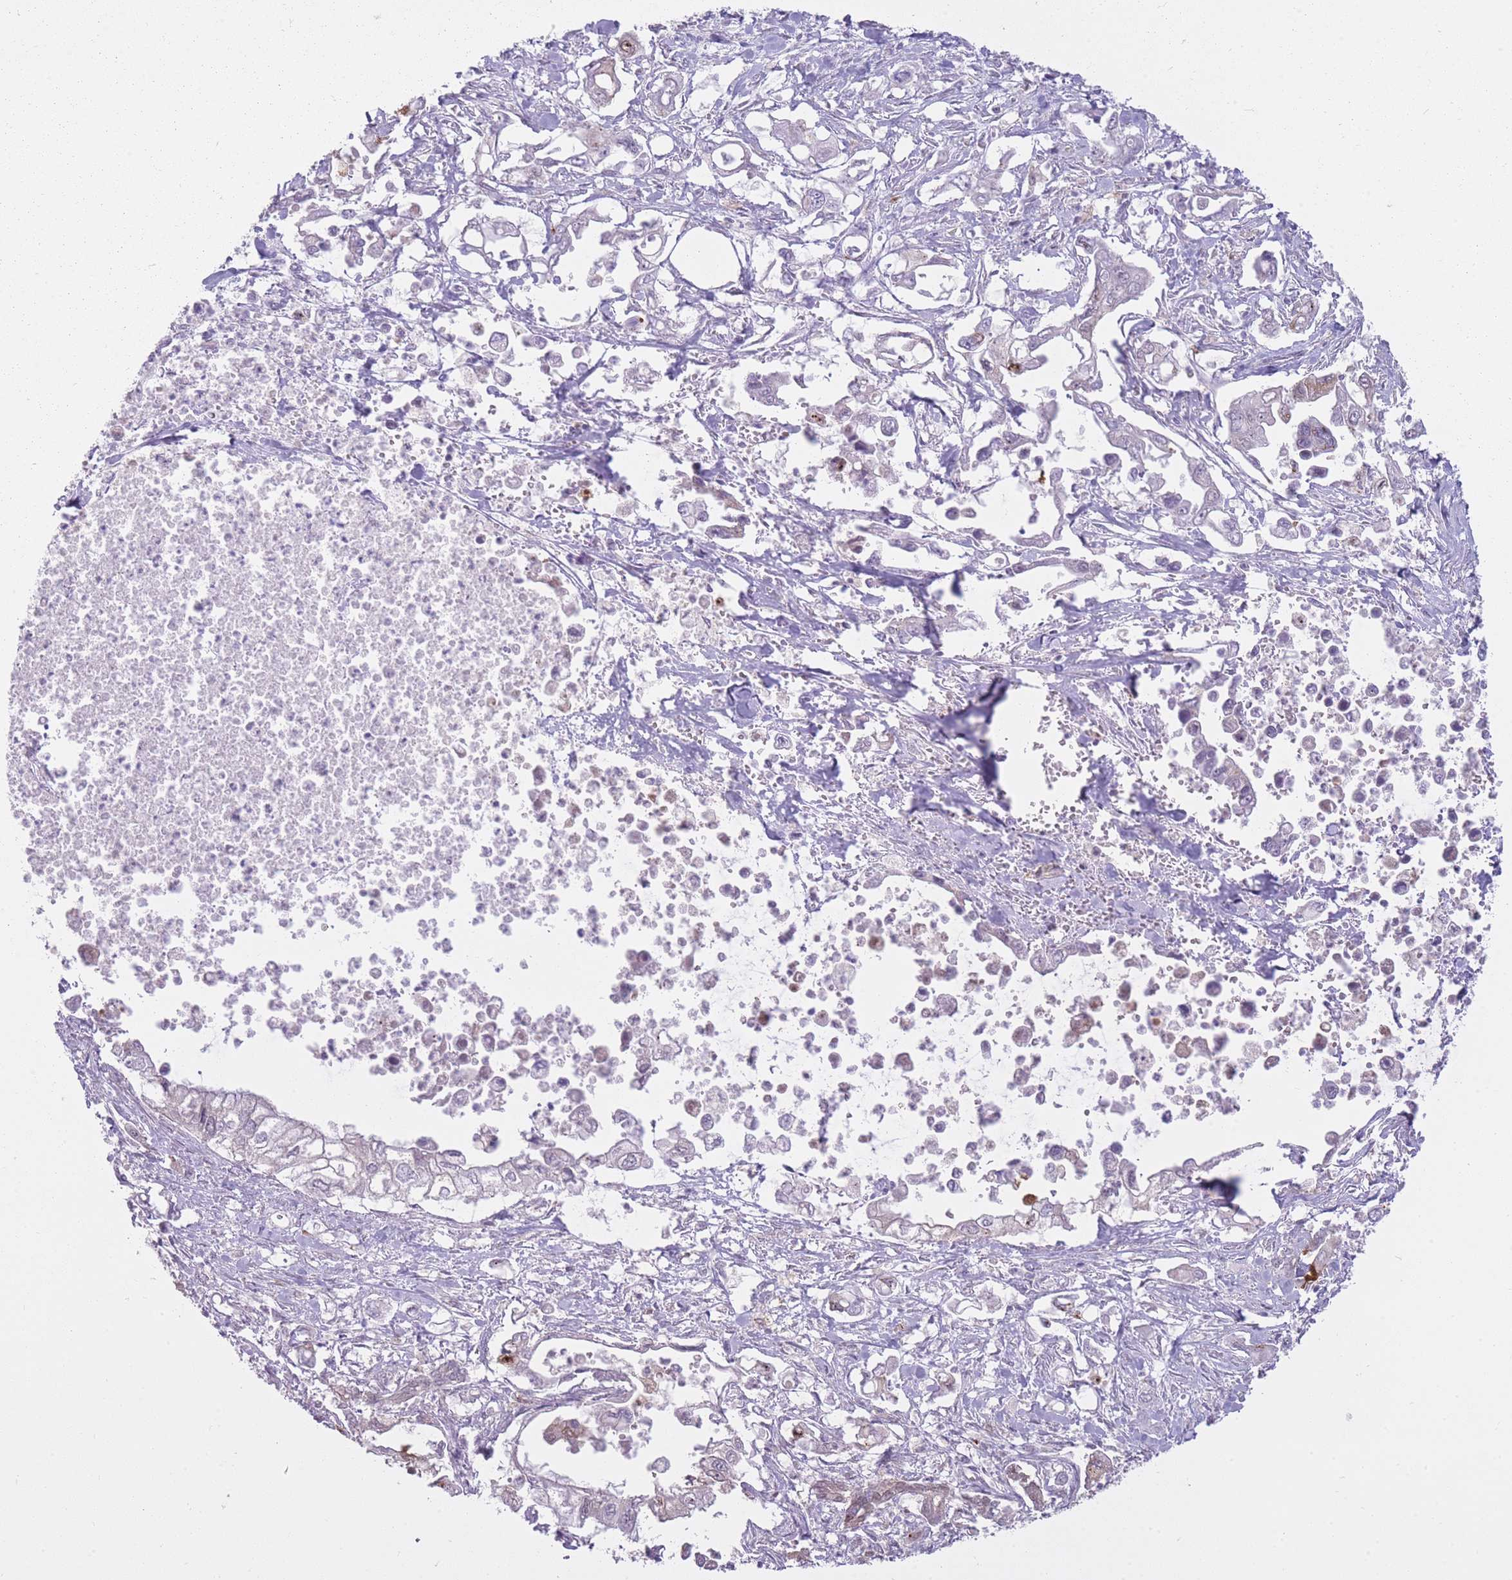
{"staining": {"intensity": "negative", "quantity": "none", "location": "none"}, "tissue": "pancreatic cancer", "cell_type": "Tumor cells", "image_type": "cancer", "snomed": [{"axis": "morphology", "description": "Adenocarcinoma, NOS"}, {"axis": "topography", "description": "Pancreas"}], "caption": "DAB (3,3'-diaminobenzidine) immunohistochemical staining of pancreatic adenocarcinoma displays no significant staining in tumor cells.", "gene": "LGALS9", "patient": {"sex": "male", "age": 61}}